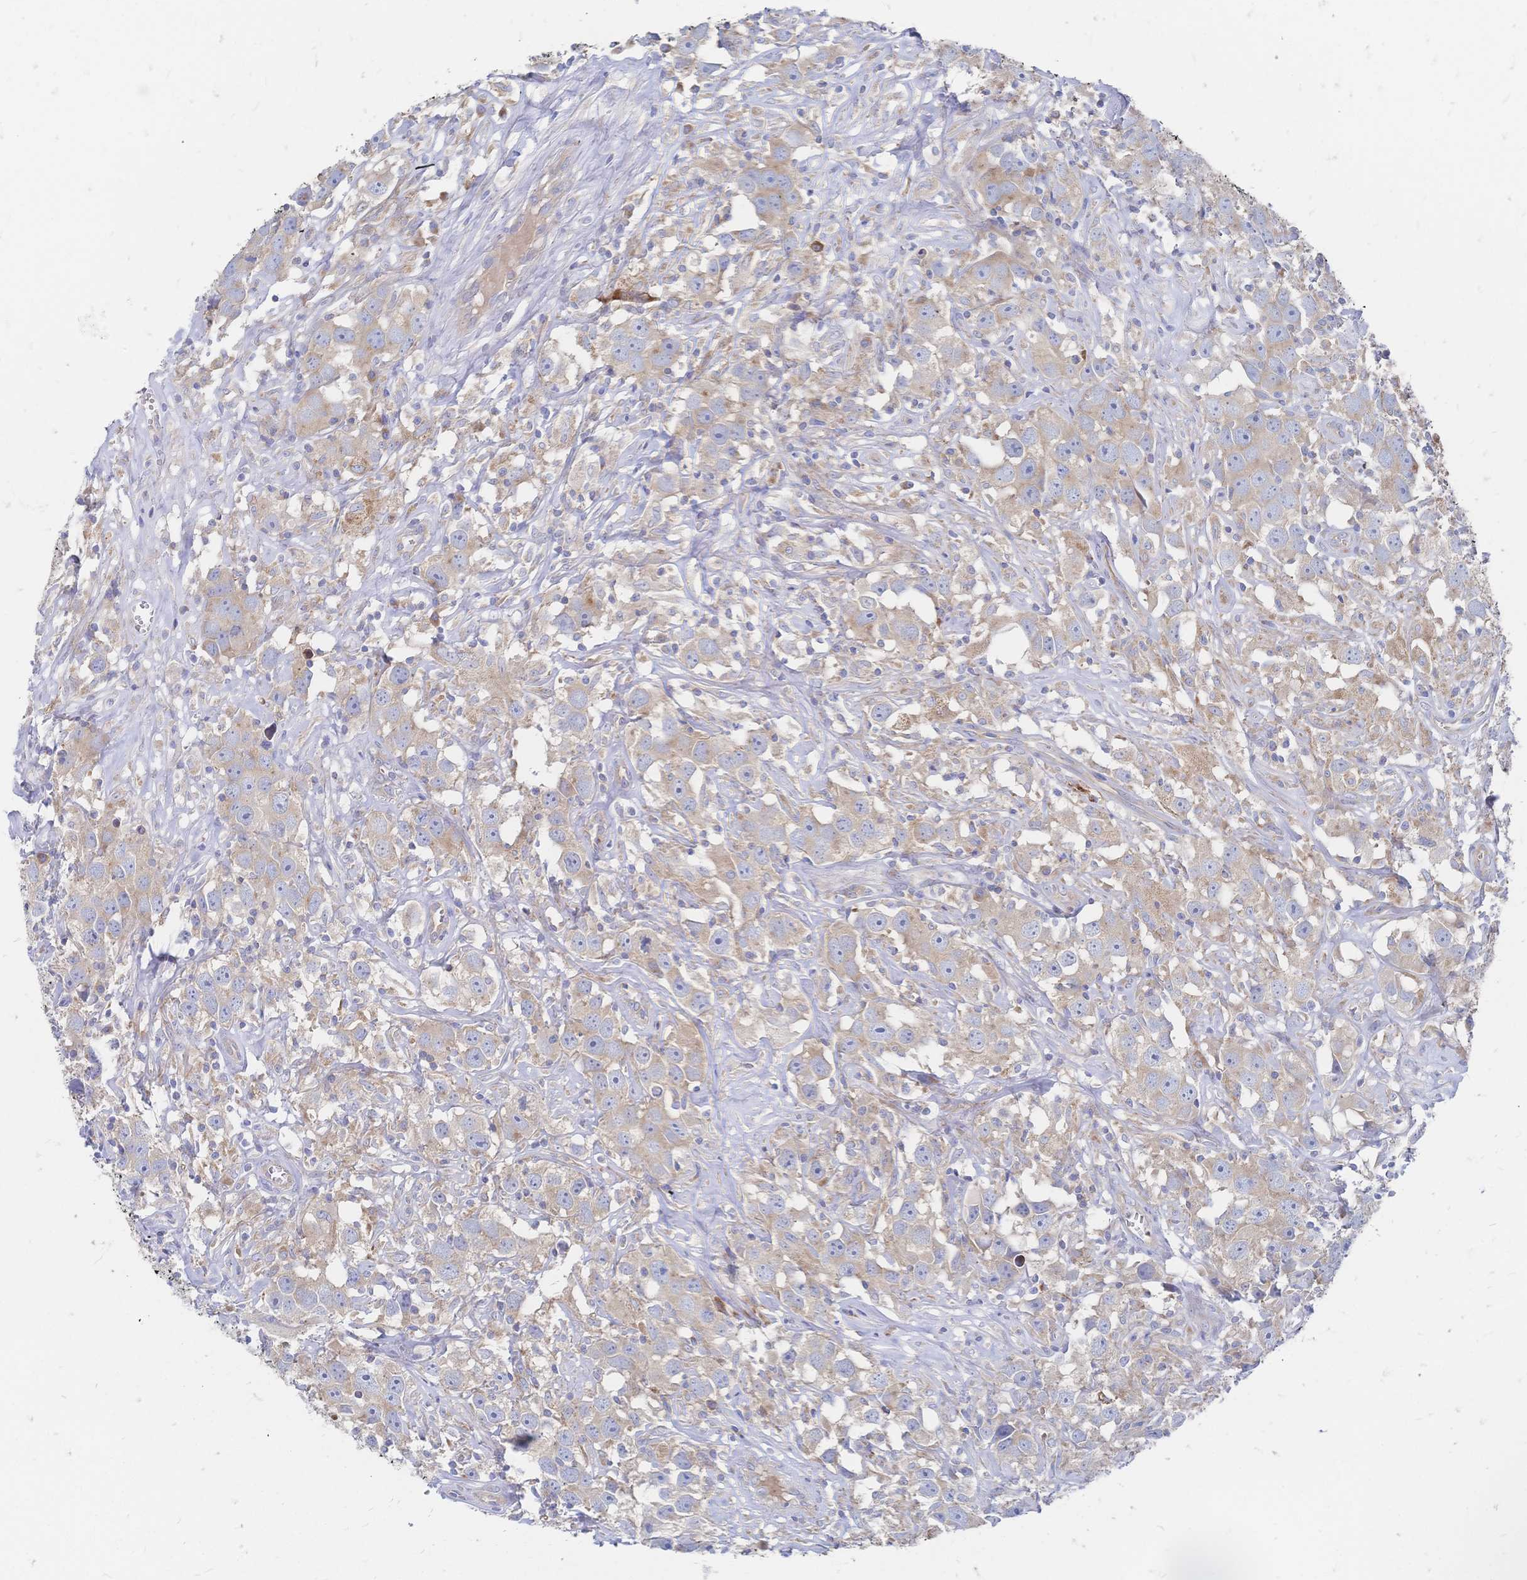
{"staining": {"intensity": "weak", "quantity": ">75%", "location": "cytoplasmic/membranous"}, "tissue": "testis cancer", "cell_type": "Tumor cells", "image_type": "cancer", "snomed": [{"axis": "morphology", "description": "Seminoma, NOS"}, {"axis": "topography", "description": "Testis"}], "caption": "Tumor cells exhibit weak cytoplasmic/membranous positivity in approximately >75% of cells in testis cancer.", "gene": "SORBS1", "patient": {"sex": "male", "age": 49}}